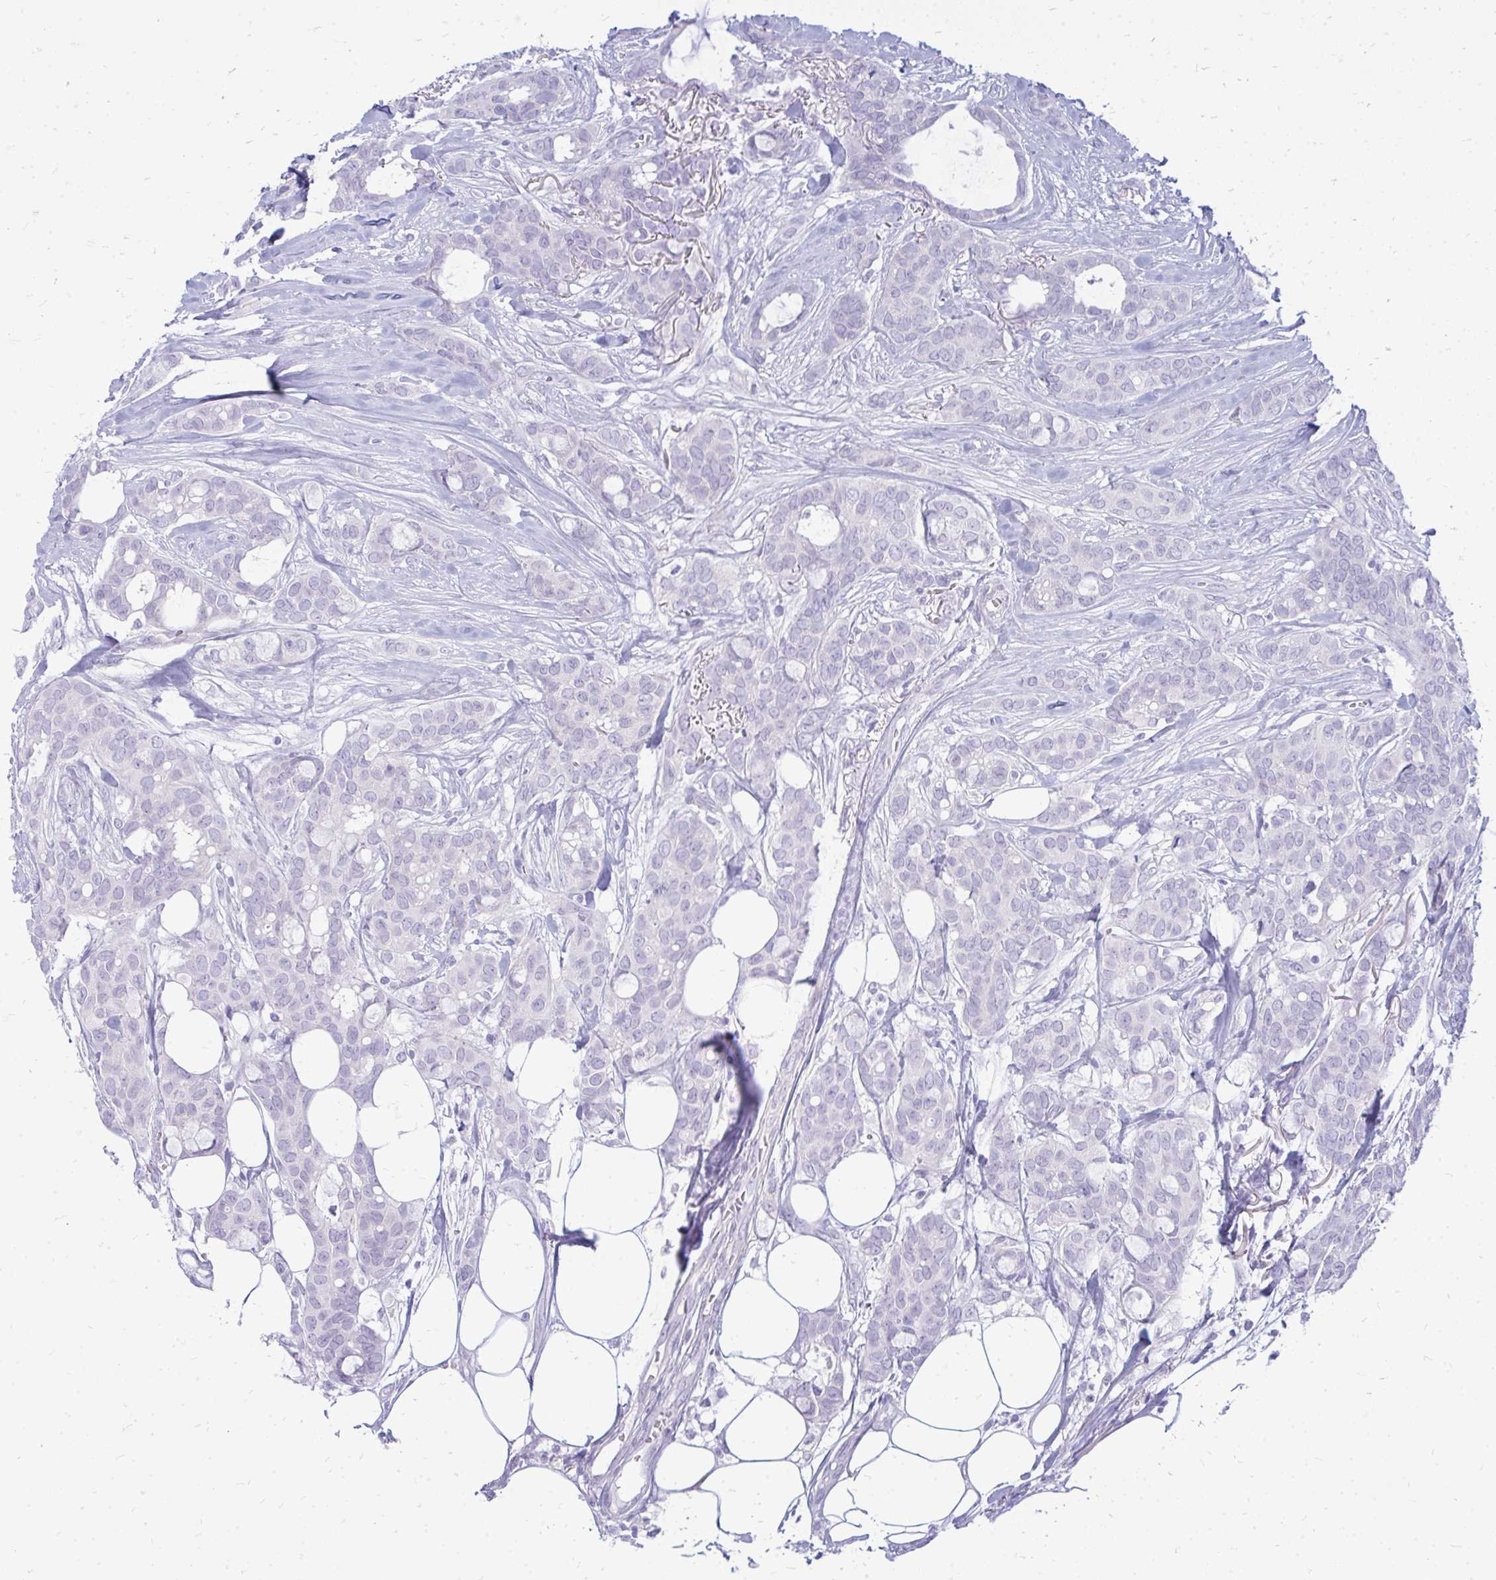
{"staining": {"intensity": "negative", "quantity": "none", "location": "none"}, "tissue": "breast cancer", "cell_type": "Tumor cells", "image_type": "cancer", "snomed": [{"axis": "morphology", "description": "Duct carcinoma"}, {"axis": "topography", "description": "Breast"}], "caption": "High magnification brightfield microscopy of breast cancer (infiltrating ductal carcinoma) stained with DAB (3,3'-diaminobenzidine) (brown) and counterstained with hematoxylin (blue): tumor cells show no significant staining.", "gene": "TSPEAR", "patient": {"sex": "female", "age": 84}}